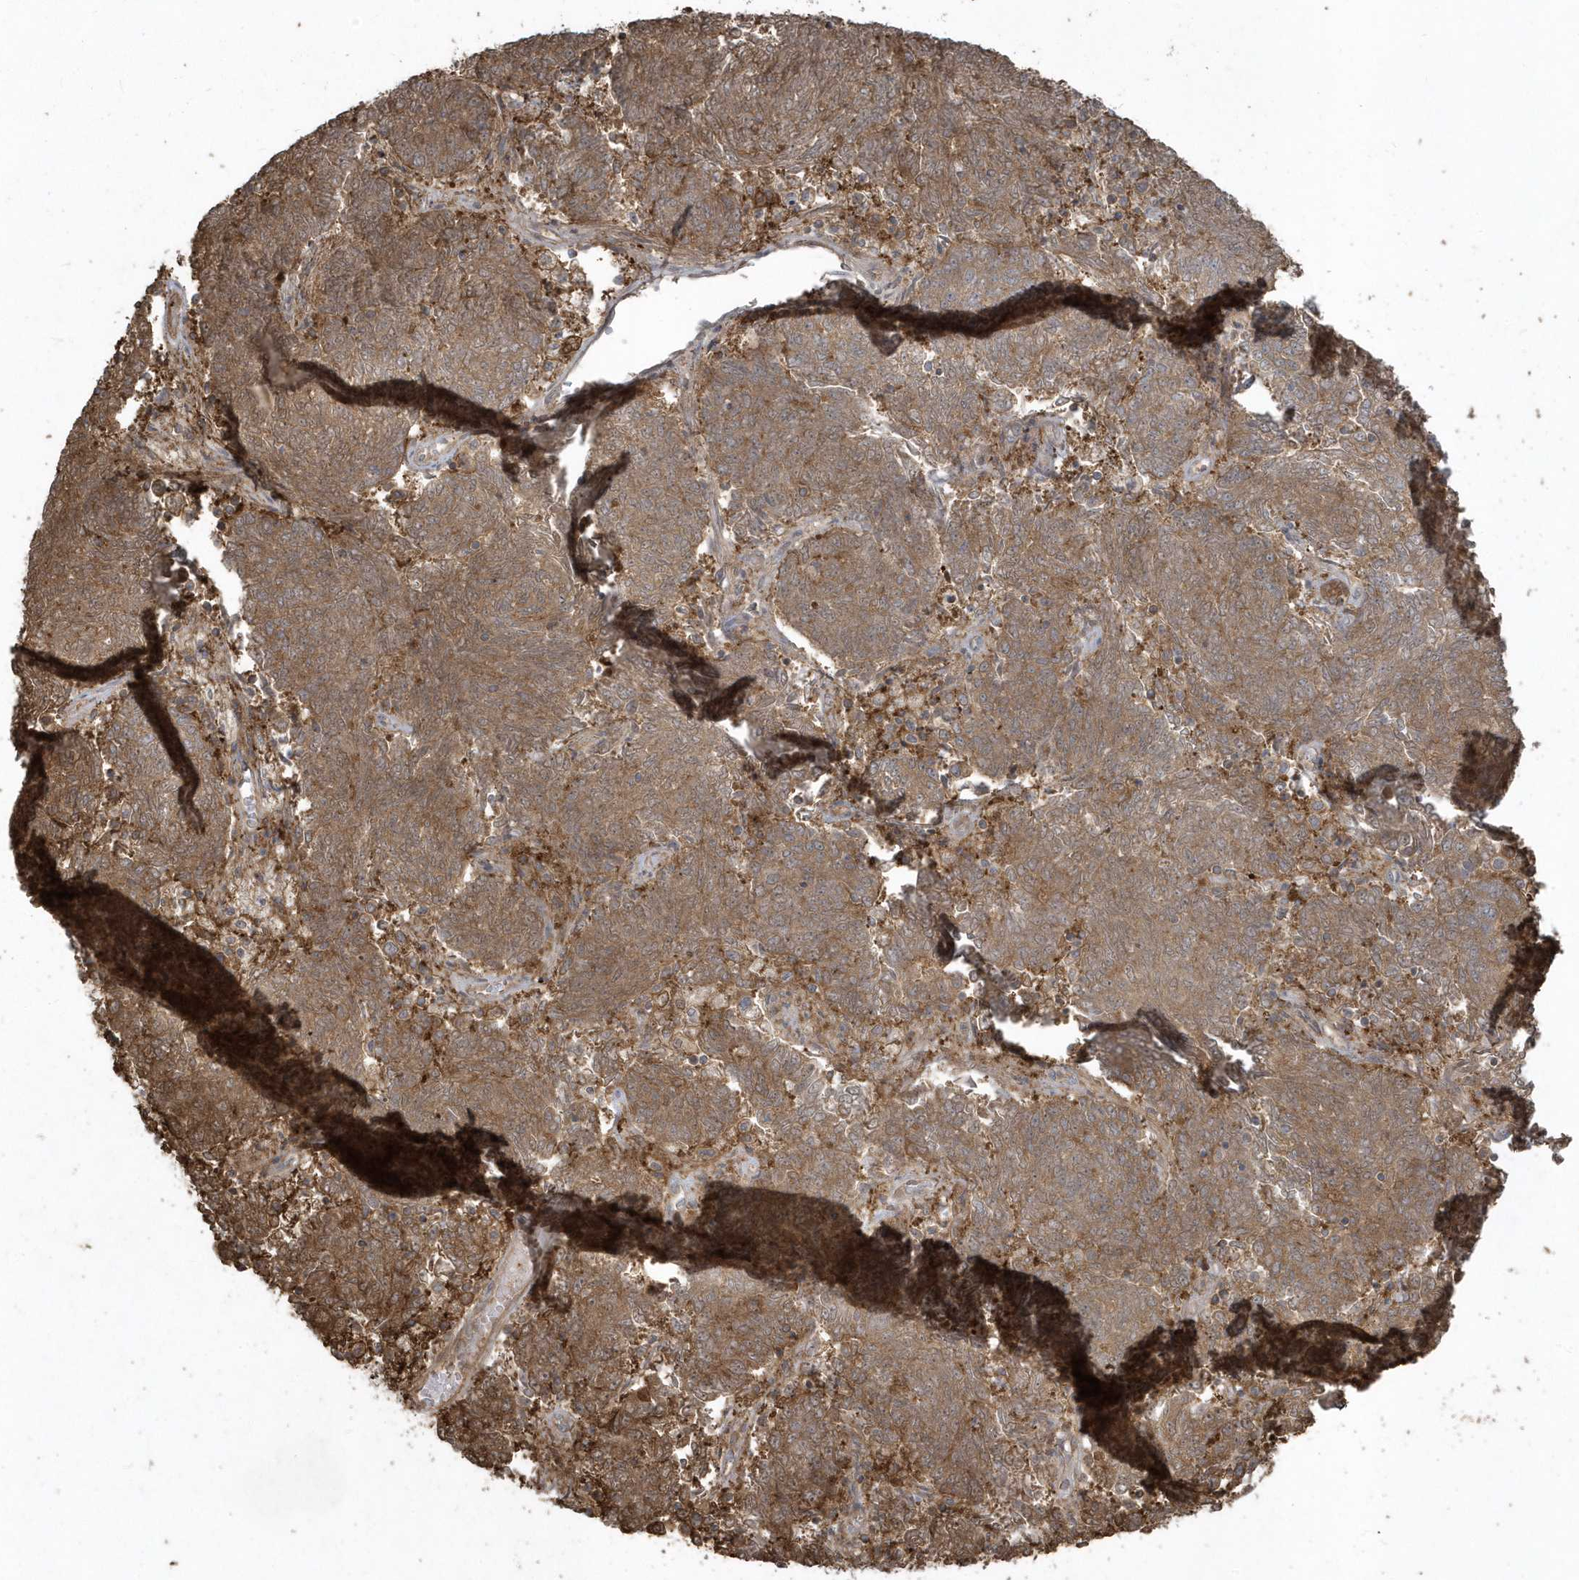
{"staining": {"intensity": "moderate", "quantity": ">75%", "location": "cytoplasmic/membranous"}, "tissue": "endometrial cancer", "cell_type": "Tumor cells", "image_type": "cancer", "snomed": [{"axis": "morphology", "description": "Adenocarcinoma, NOS"}, {"axis": "topography", "description": "Endometrium"}], "caption": "Immunohistochemistry (IHC) photomicrograph of neoplastic tissue: human endometrial cancer stained using immunohistochemistry demonstrates medium levels of moderate protein expression localized specifically in the cytoplasmic/membranous of tumor cells, appearing as a cytoplasmic/membranous brown color.", "gene": "HNMT", "patient": {"sex": "female", "age": 80}}